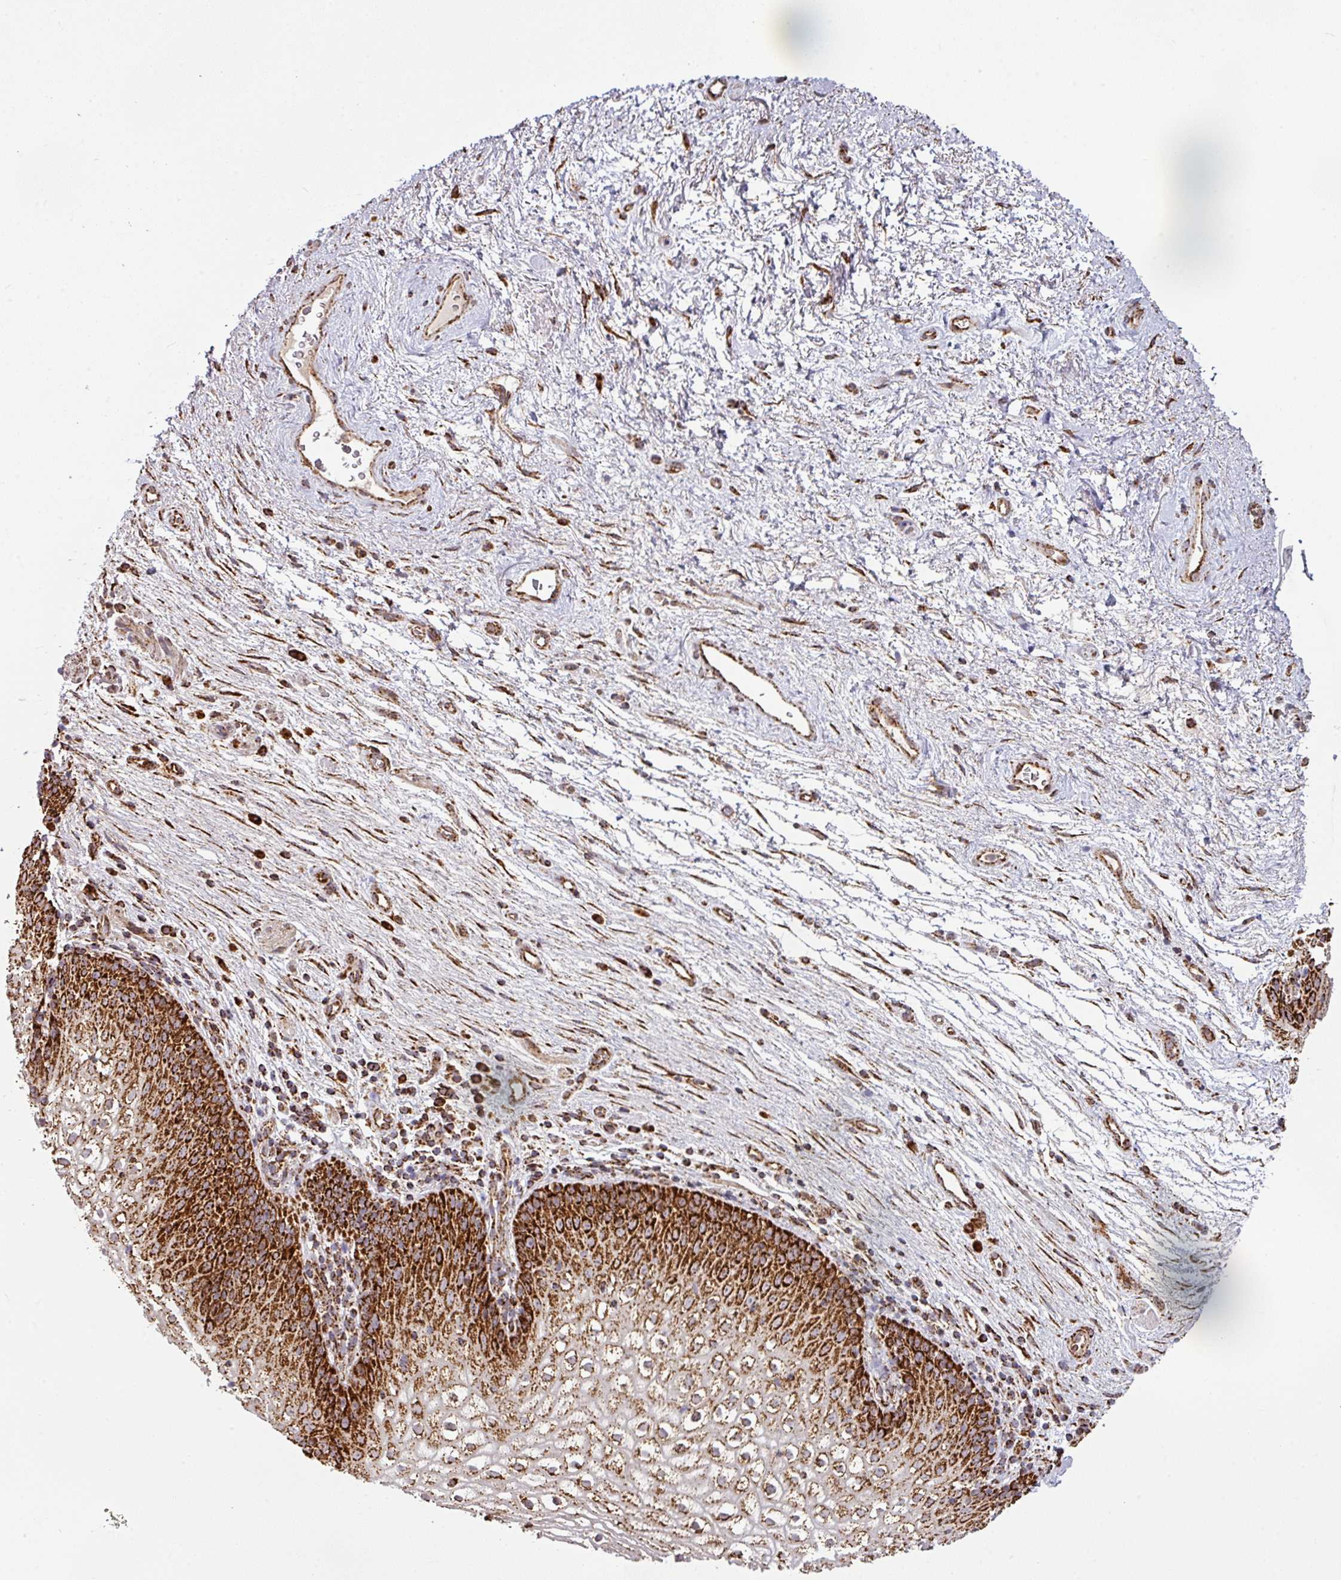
{"staining": {"intensity": "strong", "quantity": ">75%", "location": "cytoplasmic/membranous"}, "tissue": "vagina", "cell_type": "Squamous epithelial cells", "image_type": "normal", "snomed": [{"axis": "morphology", "description": "Normal tissue, NOS"}, {"axis": "topography", "description": "Vagina"}], "caption": "Immunohistochemistry (IHC) of normal vagina demonstrates high levels of strong cytoplasmic/membranous staining in approximately >75% of squamous epithelial cells.", "gene": "TRAP1", "patient": {"sex": "female", "age": 47}}